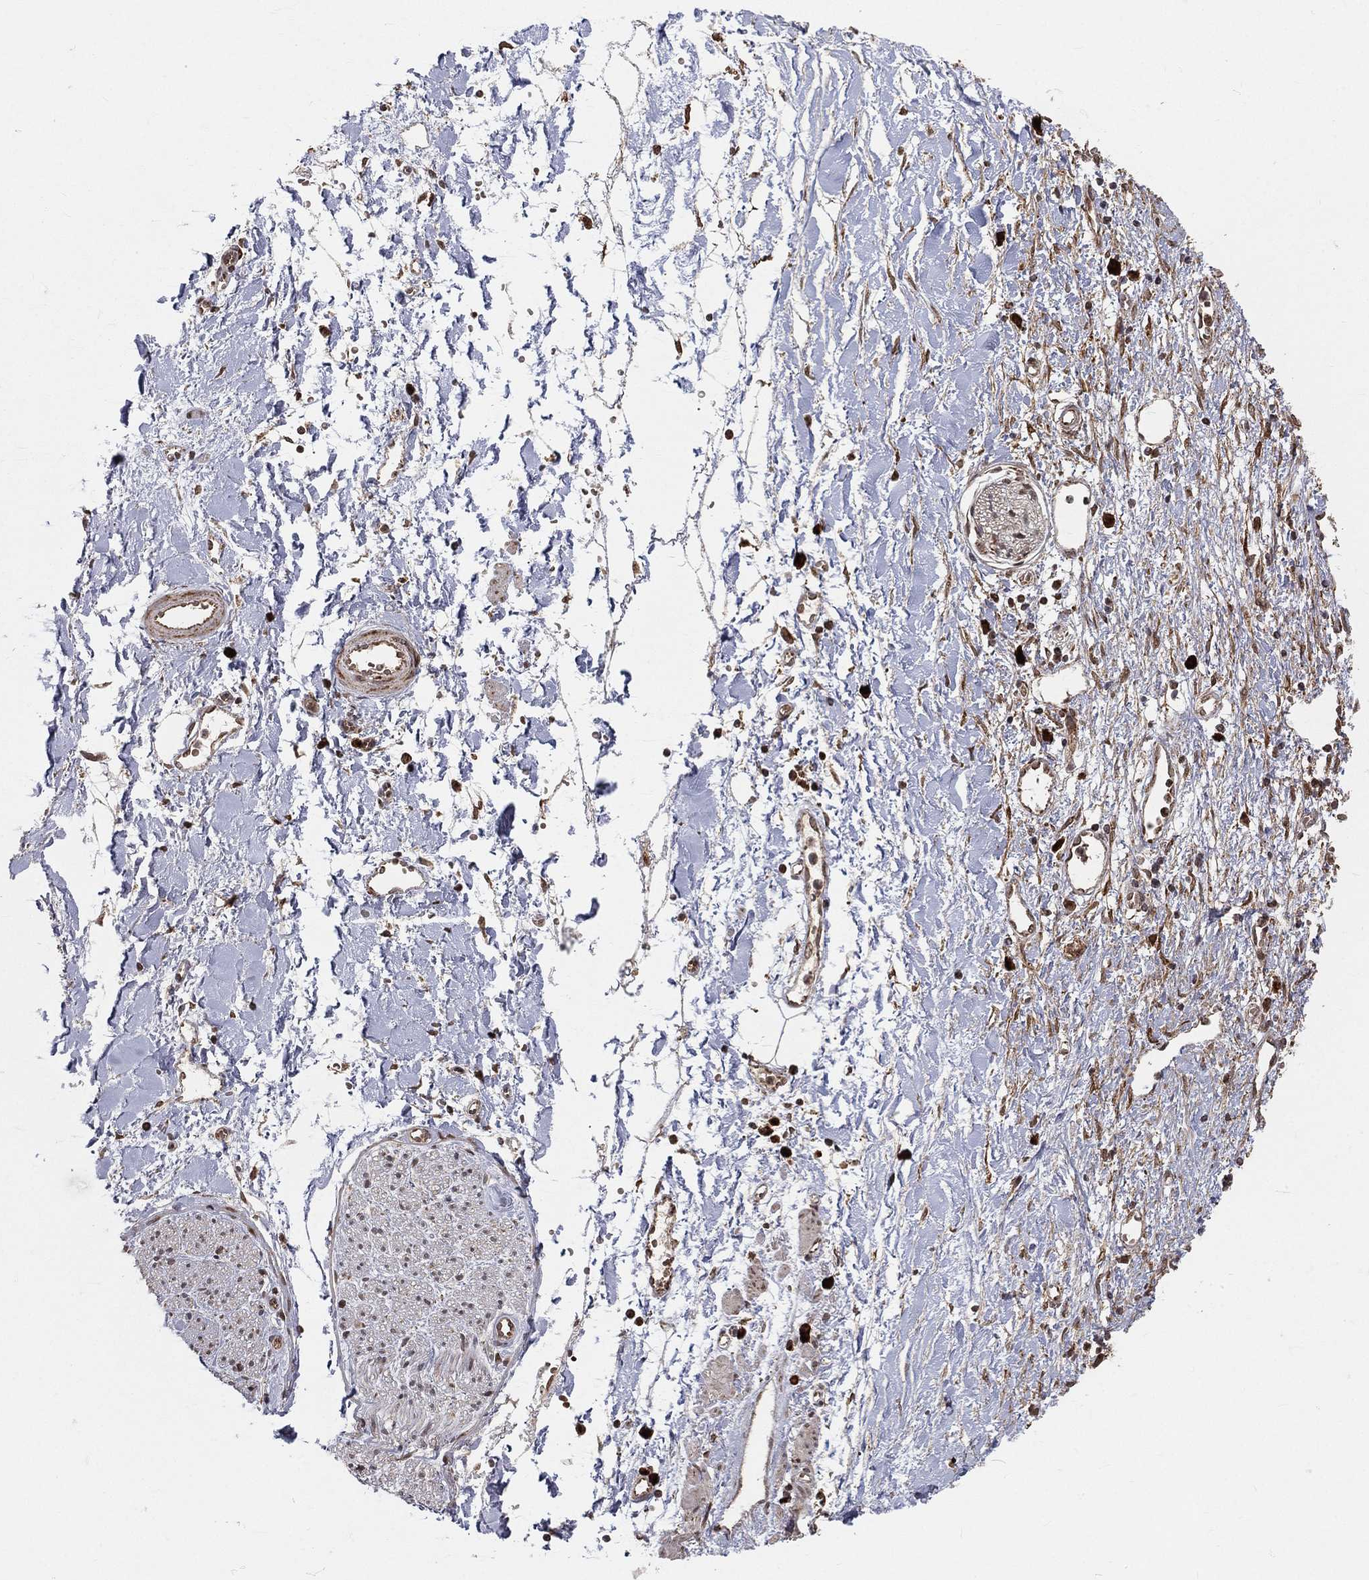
{"staining": {"intensity": "negative", "quantity": "none", "location": "none"}, "tissue": "soft tissue", "cell_type": "Fibroblasts", "image_type": "normal", "snomed": [{"axis": "morphology", "description": "Normal tissue, NOS"}, {"axis": "morphology", "description": "Adenocarcinoma, NOS"}, {"axis": "topography", "description": "Pancreas"}, {"axis": "topography", "description": "Peripheral nerve tissue"}], "caption": "High power microscopy micrograph of an IHC micrograph of unremarkable soft tissue, revealing no significant positivity in fibroblasts.", "gene": "MDM2", "patient": {"sex": "male", "age": 61}}